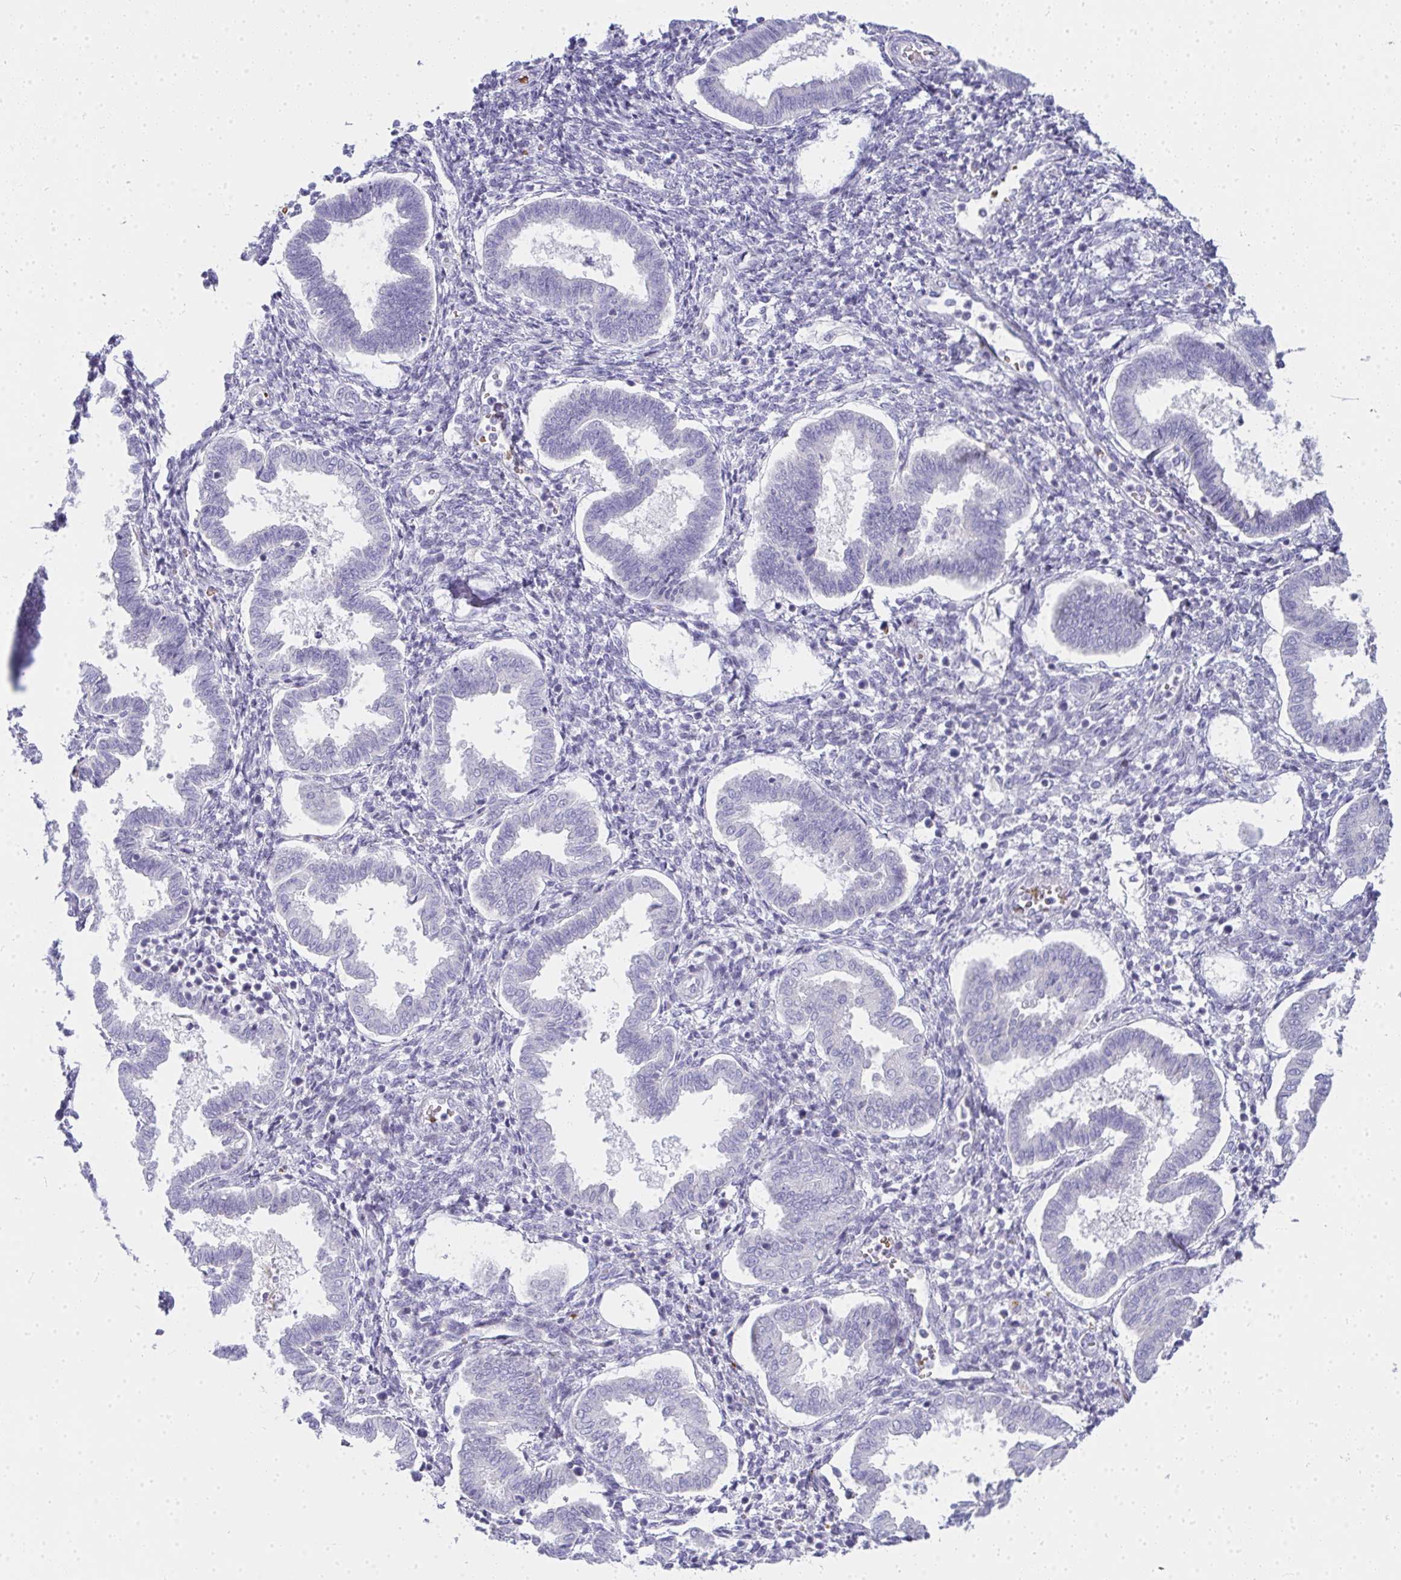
{"staining": {"intensity": "negative", "quantity": "none", "location": "none"}, "tissue": "endometrium", "cell_type": "Cells in endometrial stroma", "image_type": "normal", "snomed": [{"axis": "morphology", "description": "Normal tissue, NOS"}, {"axis": "topography", "description": "Endometrium"}], "caption": "DAB (3,3'-diaminobenzidine) immunohistochemical staining of normal endometrium displays no significant staining in cells in endometrial stroma. Brightfield microscopy of IHC stained with DAB (3,3'-diaminobenzidine) (brown) and hematoxylin (blue), captured at high magnification.", "gene": "ZNF182", "patient": {"sex": "female", "age": 24}}